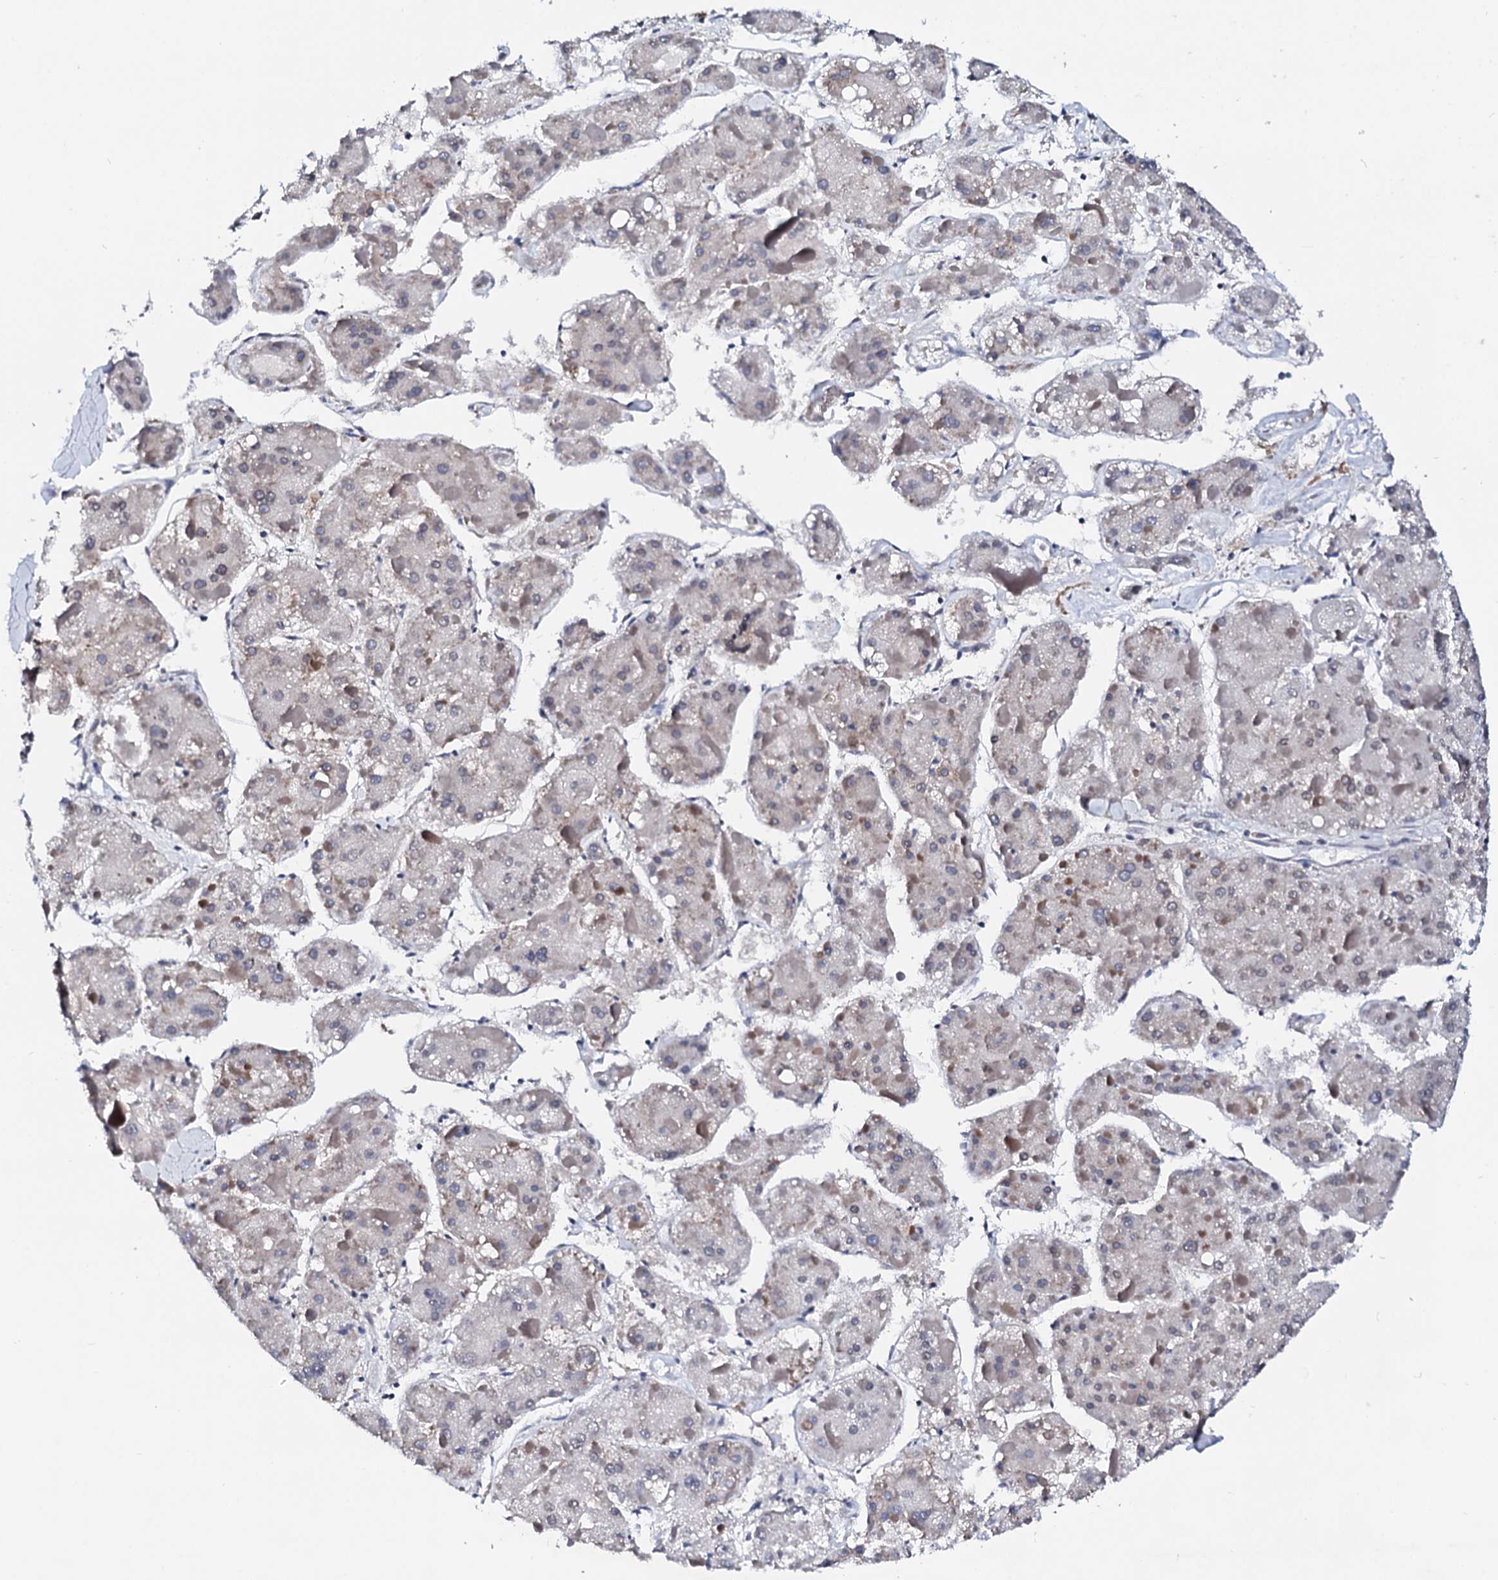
{"staining": {"intensity": "negative", "quantity": "none", "location": "none"}, "tissue": "liver cancer", "cell_type": "Tumor cells", "image_type": "cancer", "snomed": [{"axis": "morphology", "description": "Carcinoma, Hepatocellular, NOS"}, {"axis": "topography", "description": "Liver"}], "caption": "Immunohistochemistry (IHC) photomicrograph of neoplastic tissue: liver cancer (hepatocellular carcinoma) stained with DAB demonstrates no significant protein positivity in tumor cells.", "gene": "NUP58", "patient": {"sex": "female", "age": 73}}